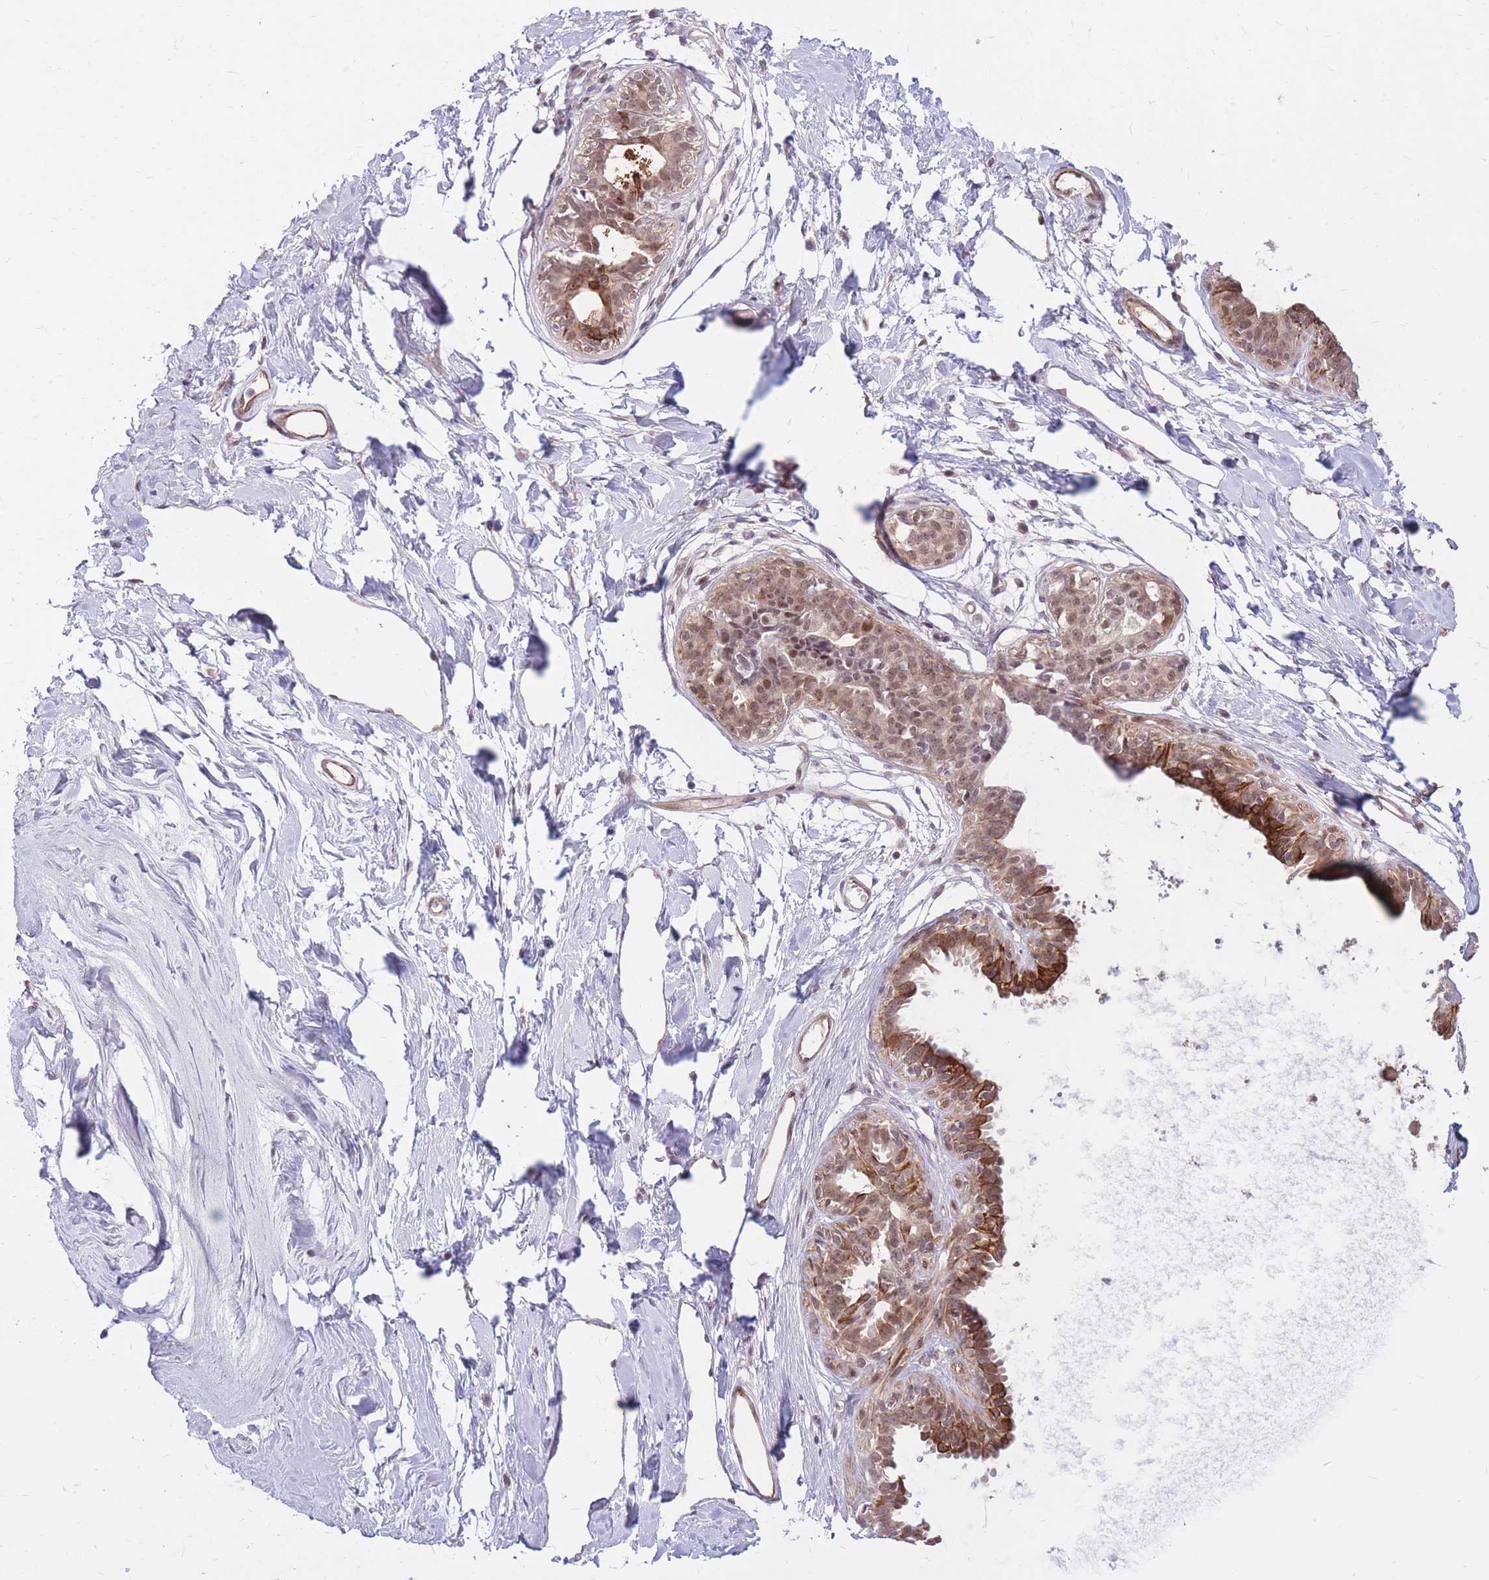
{"staining": {"intensity": "negative", "quantity": "none", "location": "none"}, "tissue": "breast", "cell_type": "Adipocytes", "image_type": "normal", "snomed": [{"axis": "morphology", "description": "Normal tissue, NOS"}, {"axis": "topography", "description": "Breast"}], "caption": "High power microscopy histopathology image of an immunohistochemistry histopathology image of unremarkable breast, revealing no significant expression in adipocytes.", "gene": "ERCC2", "patient": {"sex": "female", "age": 45}}